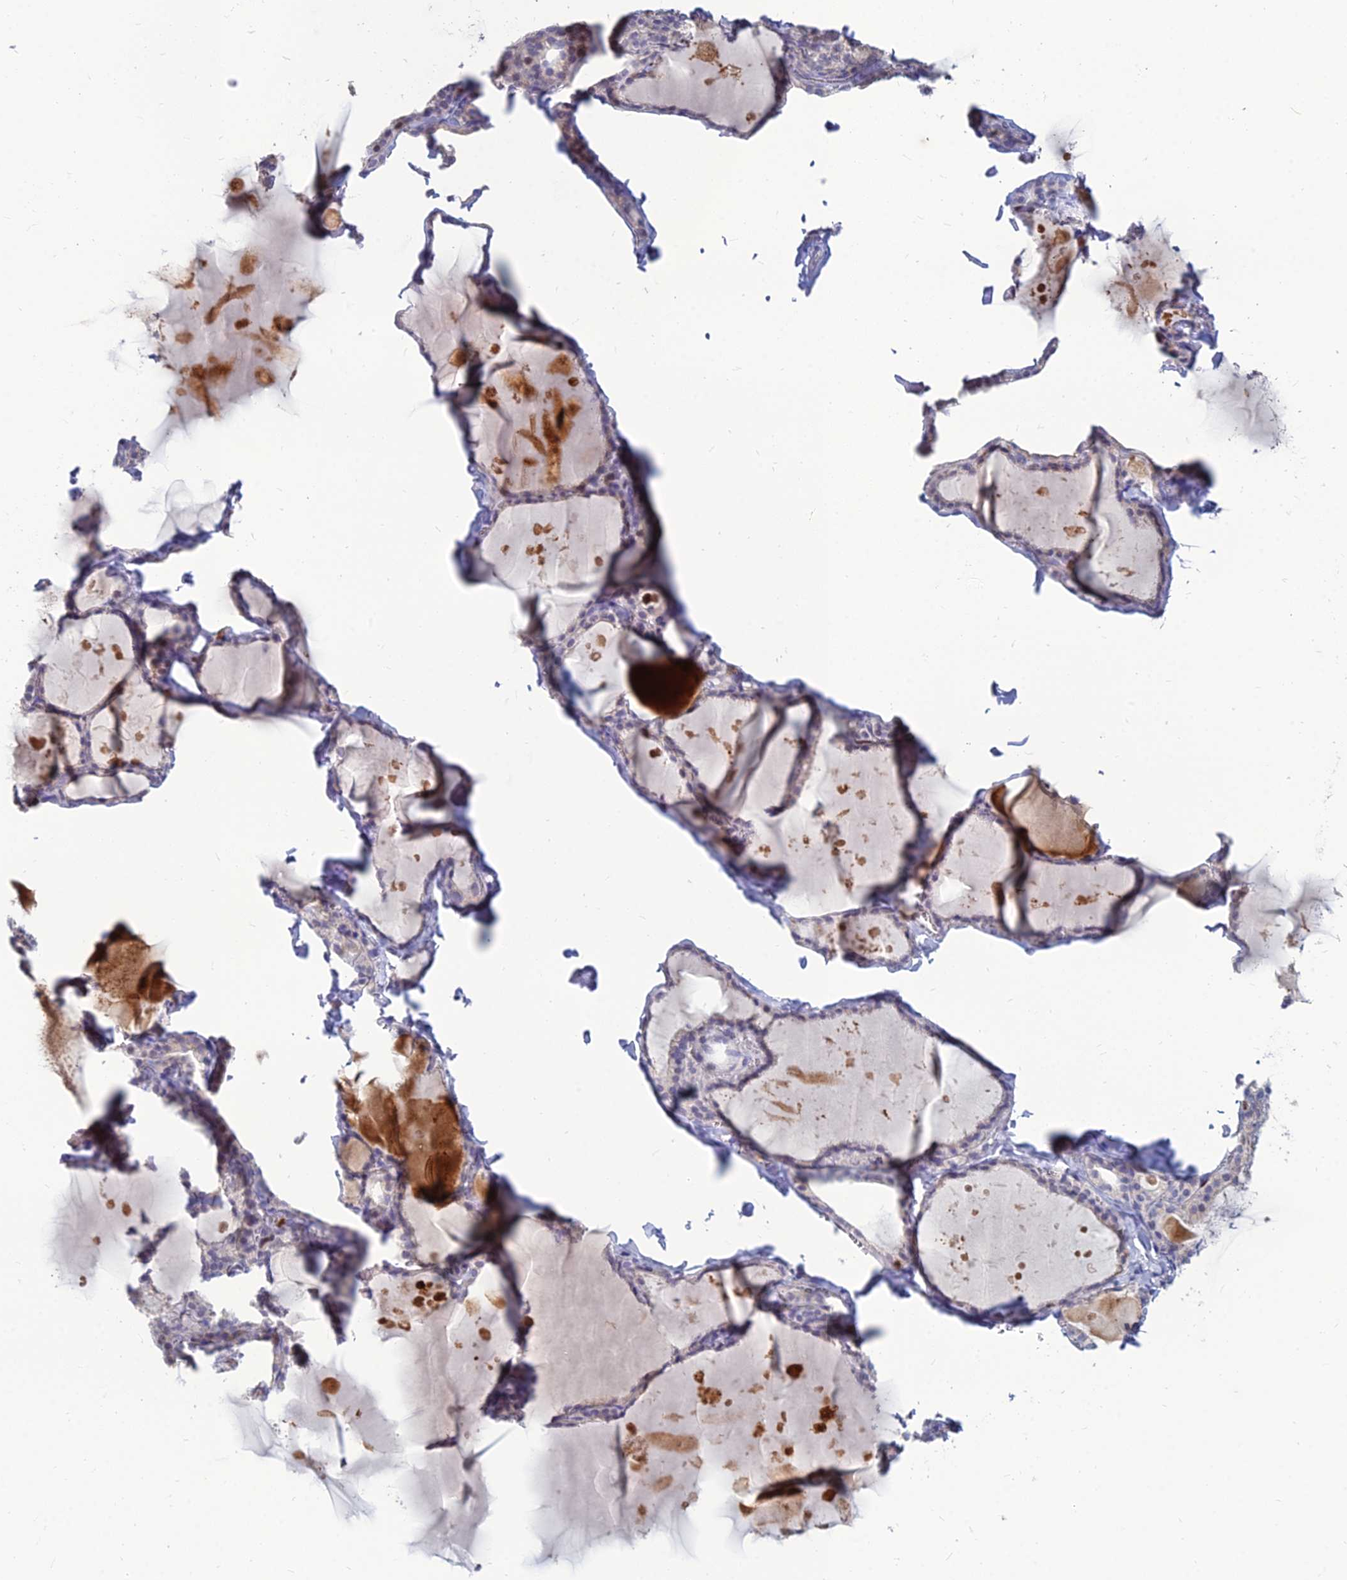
{"staining": {"intensity": "negative", "quantity": "none", "location": "none"}, "tissue": "thyroid gland", "cell_type": "Glandular cells", "image_type": "normal", "snomed": [{"axis": "morphology", "description": "Normal tissue, NOS"}, {"axis": "topography", "description": "Thyroid gland"}], "caption": "This is a histopathology image of immunohistochemistry staining of unremarkable thyroid gland, which shows no staining in glandular cells.", "gene": "GOLGA6A", "patient": {"sex": "male", "age": 56}}